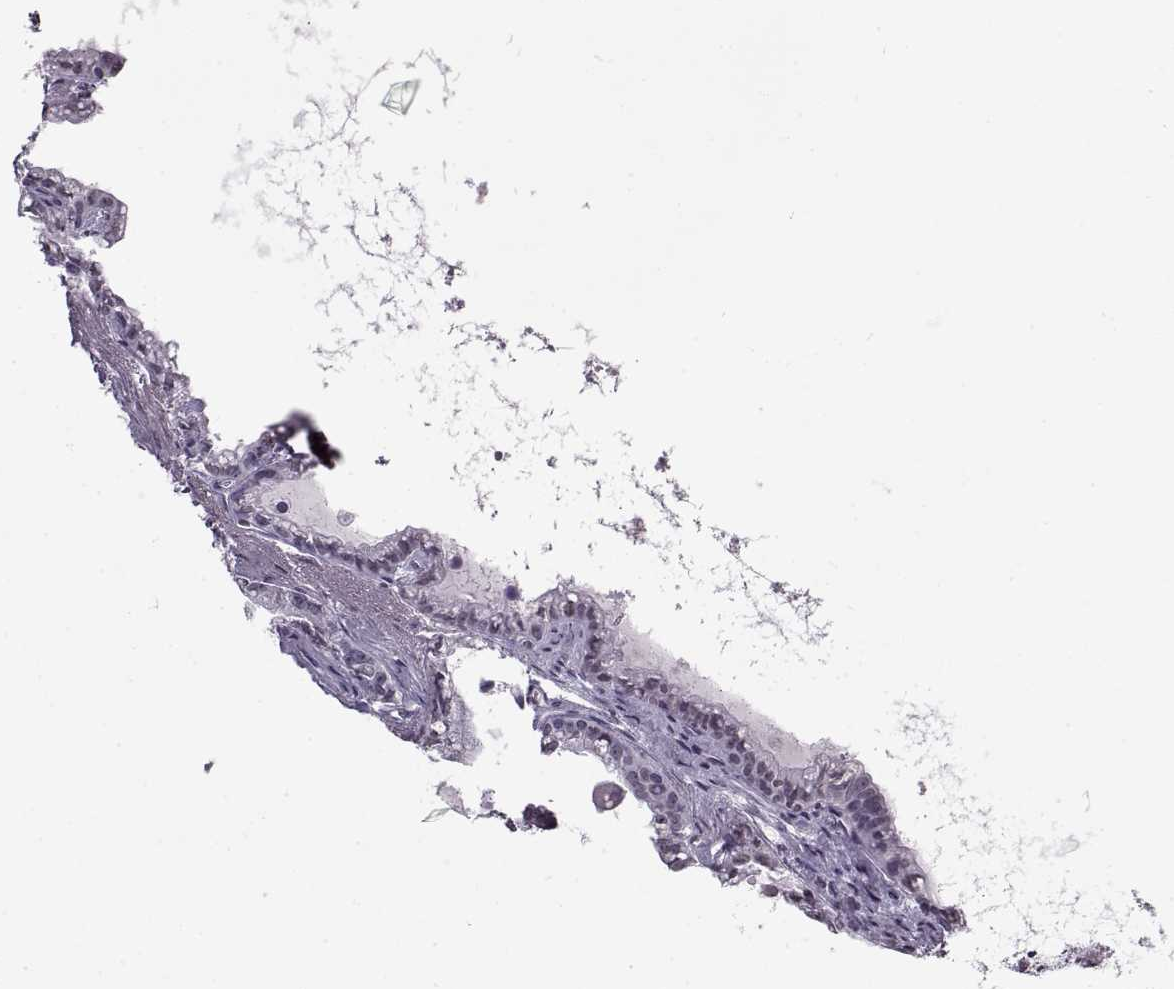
{"staining": {"intensity": "negative", "quantity": "none", "location": "none"}, "tissue": "seminal vesicle", "cell_type": "Glandular cells", "image_type": "normal", "snomed": [{"axis": "morphology", "description": "Normal tissue, NOS"}, {"axis": "morphology", "description": "Urothelial carcinoma, NOS"}, {"axis": "topography", "description": "Urinary bladder"}, {"axis": "topography", "description": "Seminal veicle"}], "caption": "Glandular cells show no significant staining in benign seminal vesicle. (Brightfield microscopy of DAB immunohistochemistry at high magnification).", "gene": "PRMT8", "patient": {"sex": "male", "age": 76}}